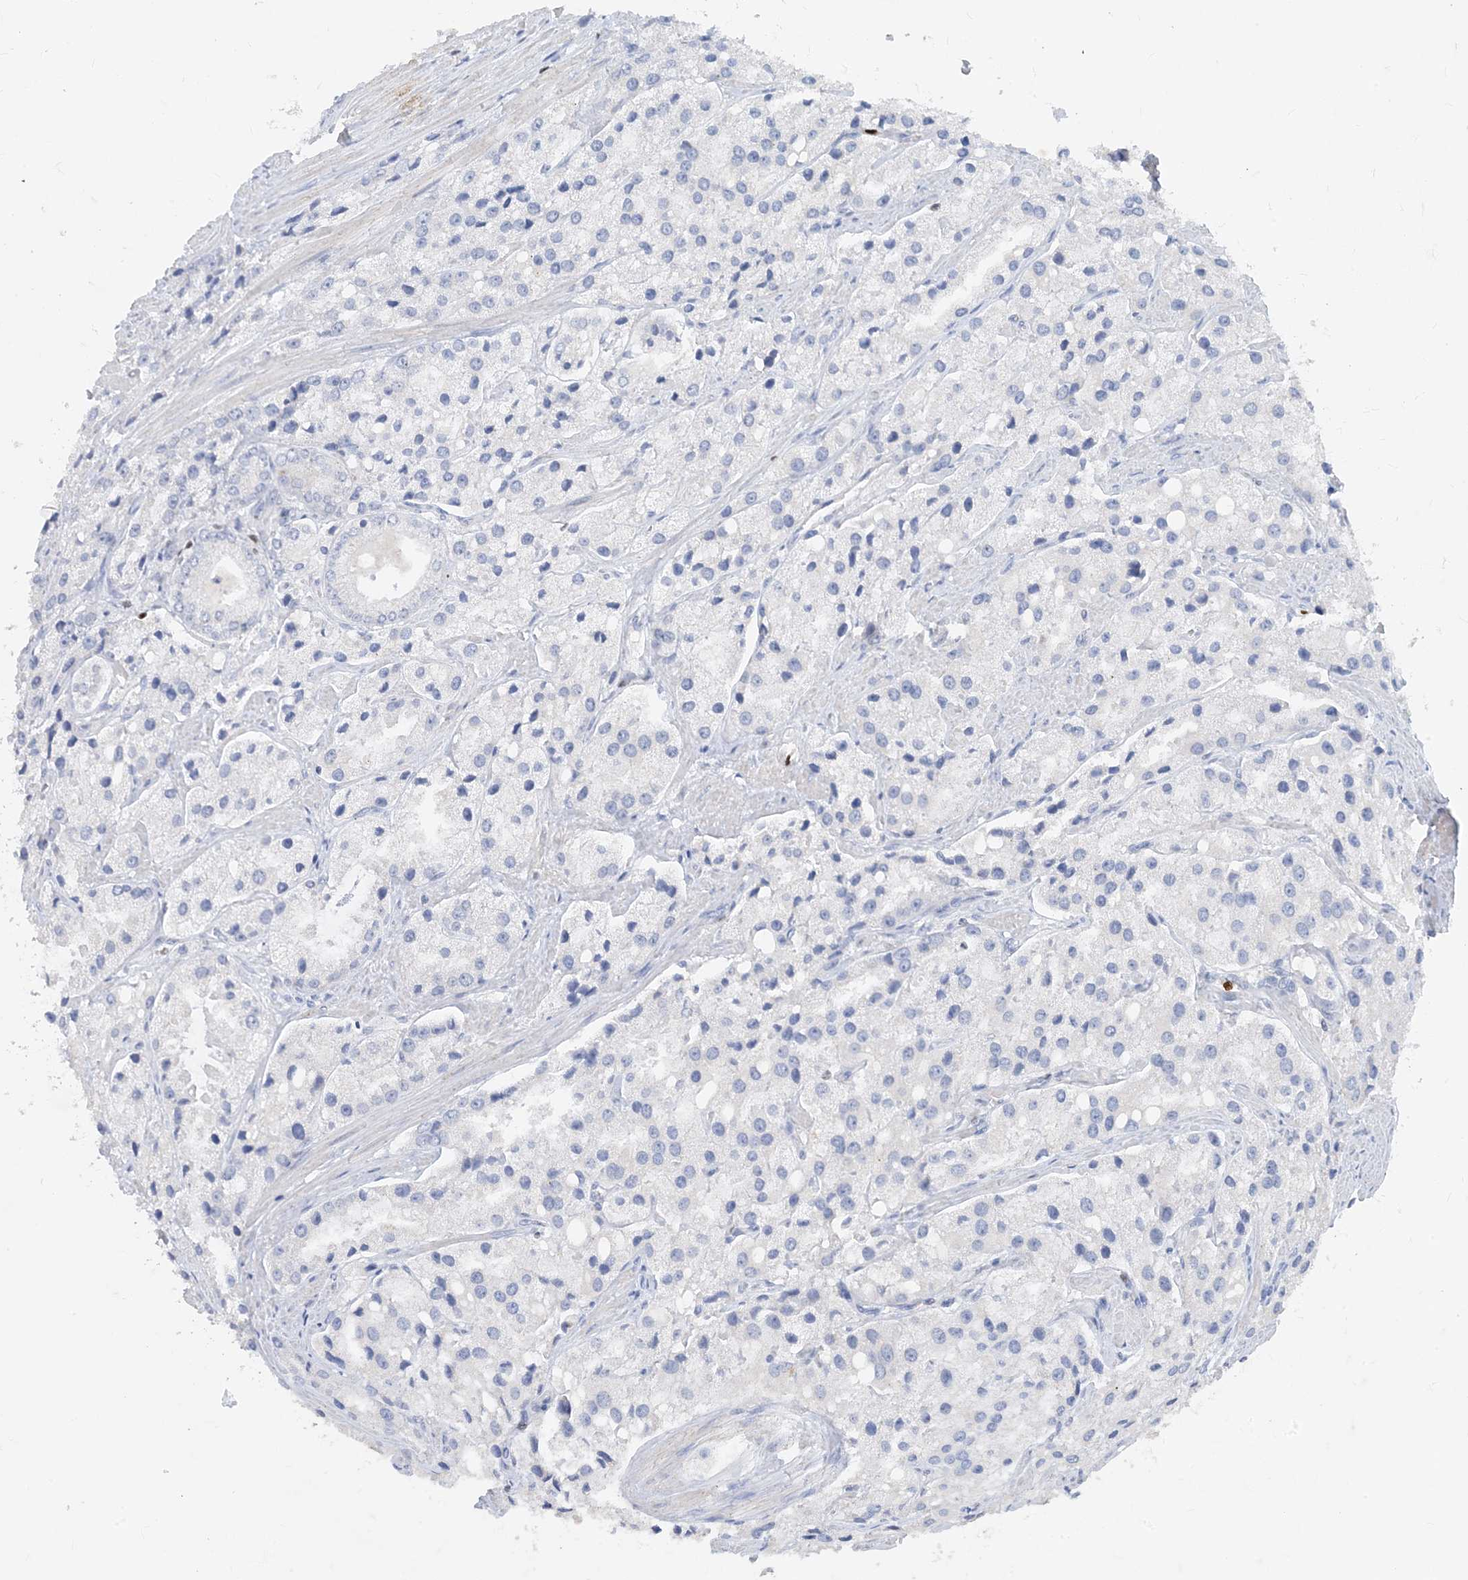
{"staining": {"intensity": "negative", "quantity": "none", "location": "none"}, "tissue": "prostate cancer", "cell_type": "Tumor cells", "image_type": "cancer", "snomed": [{"axis": "morphology", "description": "Adenocarcinoma, High grade"}, {"axis": "topography", "description": "Prostate"}], "caption": "Prostate high-grade adenocarcinoma was stained to show a protein in brown. There is no significant staining in tumor cells.", "gene": "TBX21", "patient": {"sex": "male", "age": 66}}